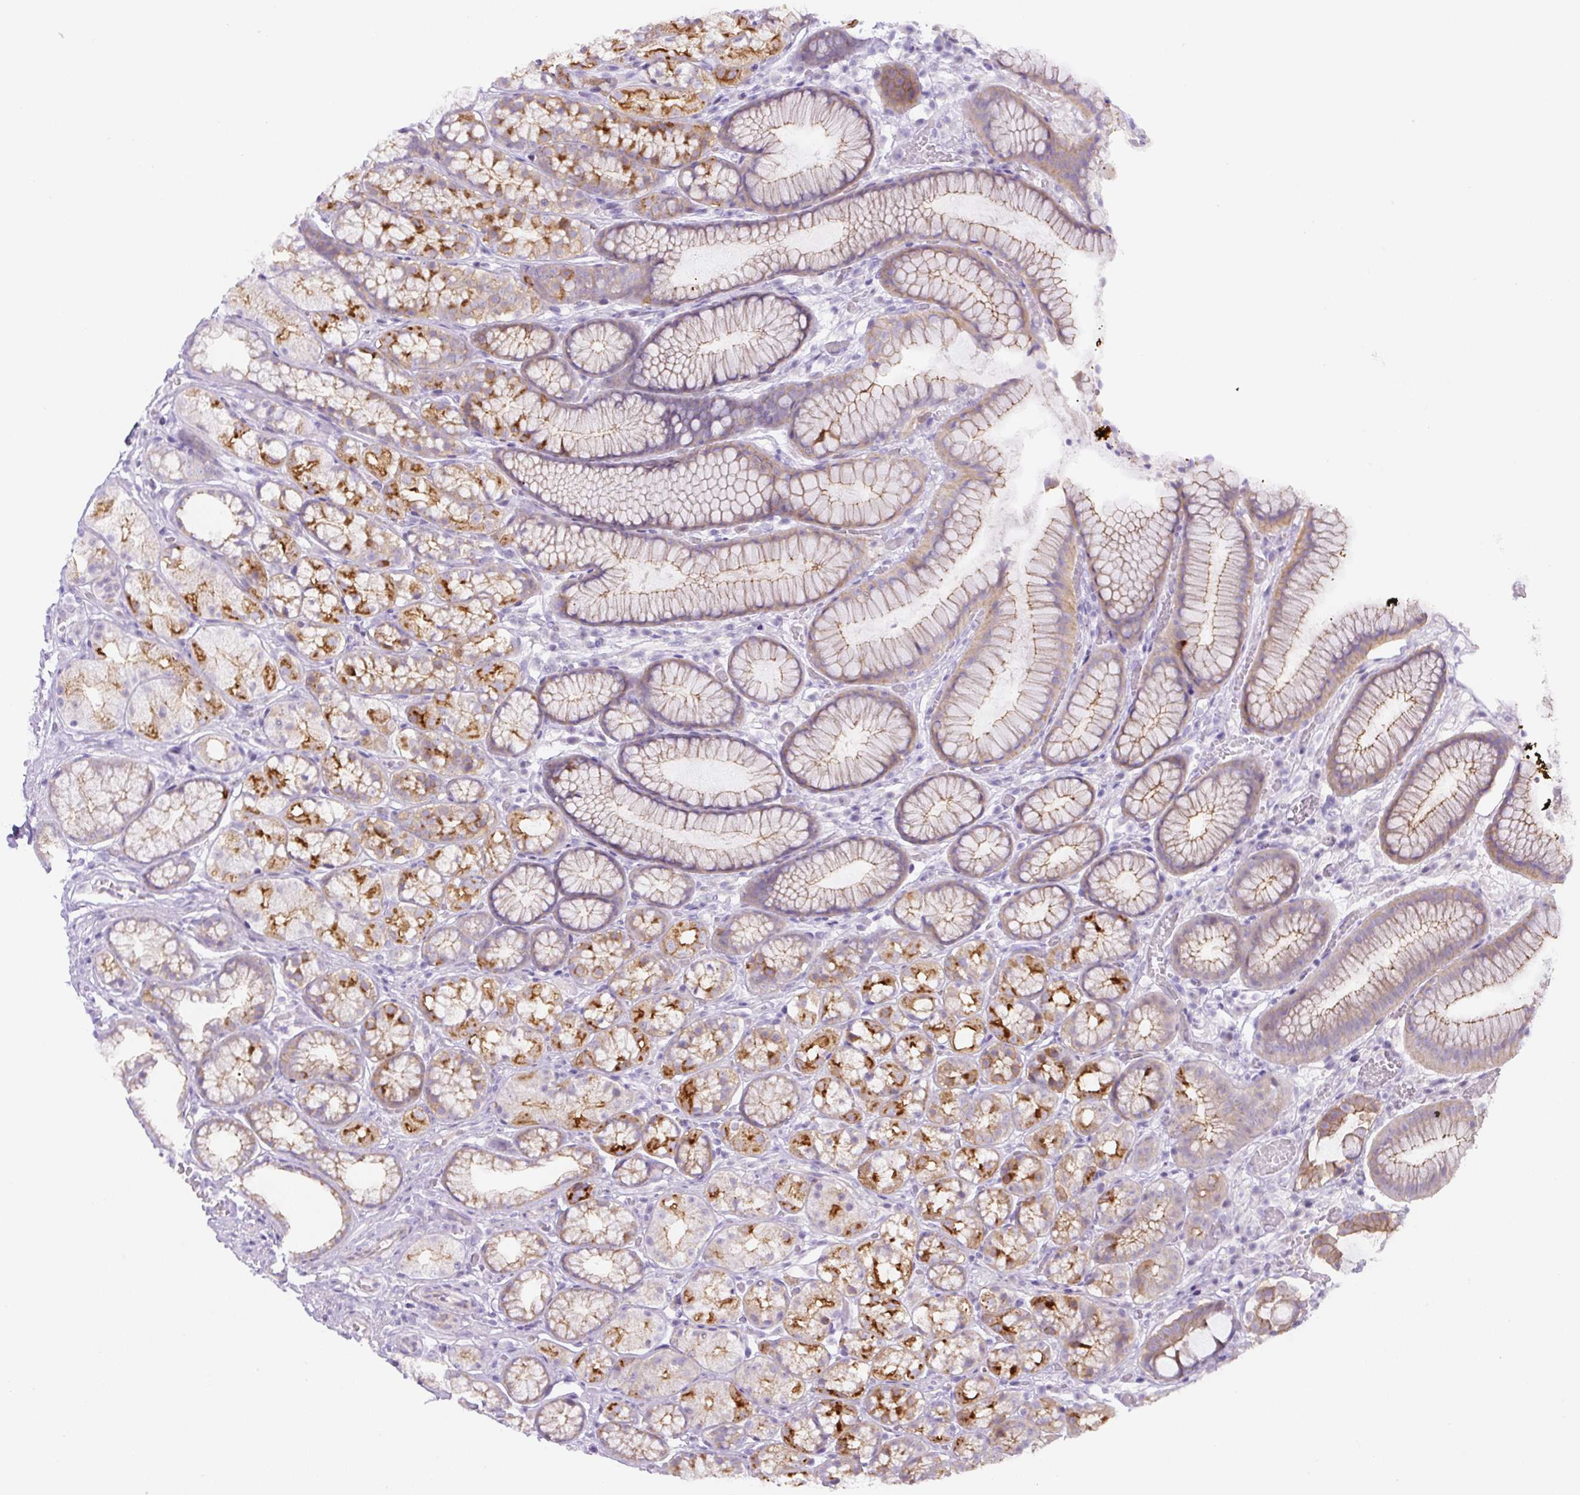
{"staining": {"intensity": "strong", "quantity": "25%-75%", "location": "cytoplasmic/membranous"}, "tissue": "stomach", "cell_type": "Glandular cells", "image_type": "normal", "snomed": [{"axis": "morphology", "description": "Normal tissue, NOS"}, {"axis": "topography", "description": "Smooth muscle"}, {"axis": "topography", "description": "Stomach"}], "caption": "The photomicrograph reveals staining of normal stomach, revealing strong cytoplasmic/membranous protein staining (brown color) within glandular cells.", "gene": "ADAMTS19", "patient": {"sex": "male", "age": 70}}